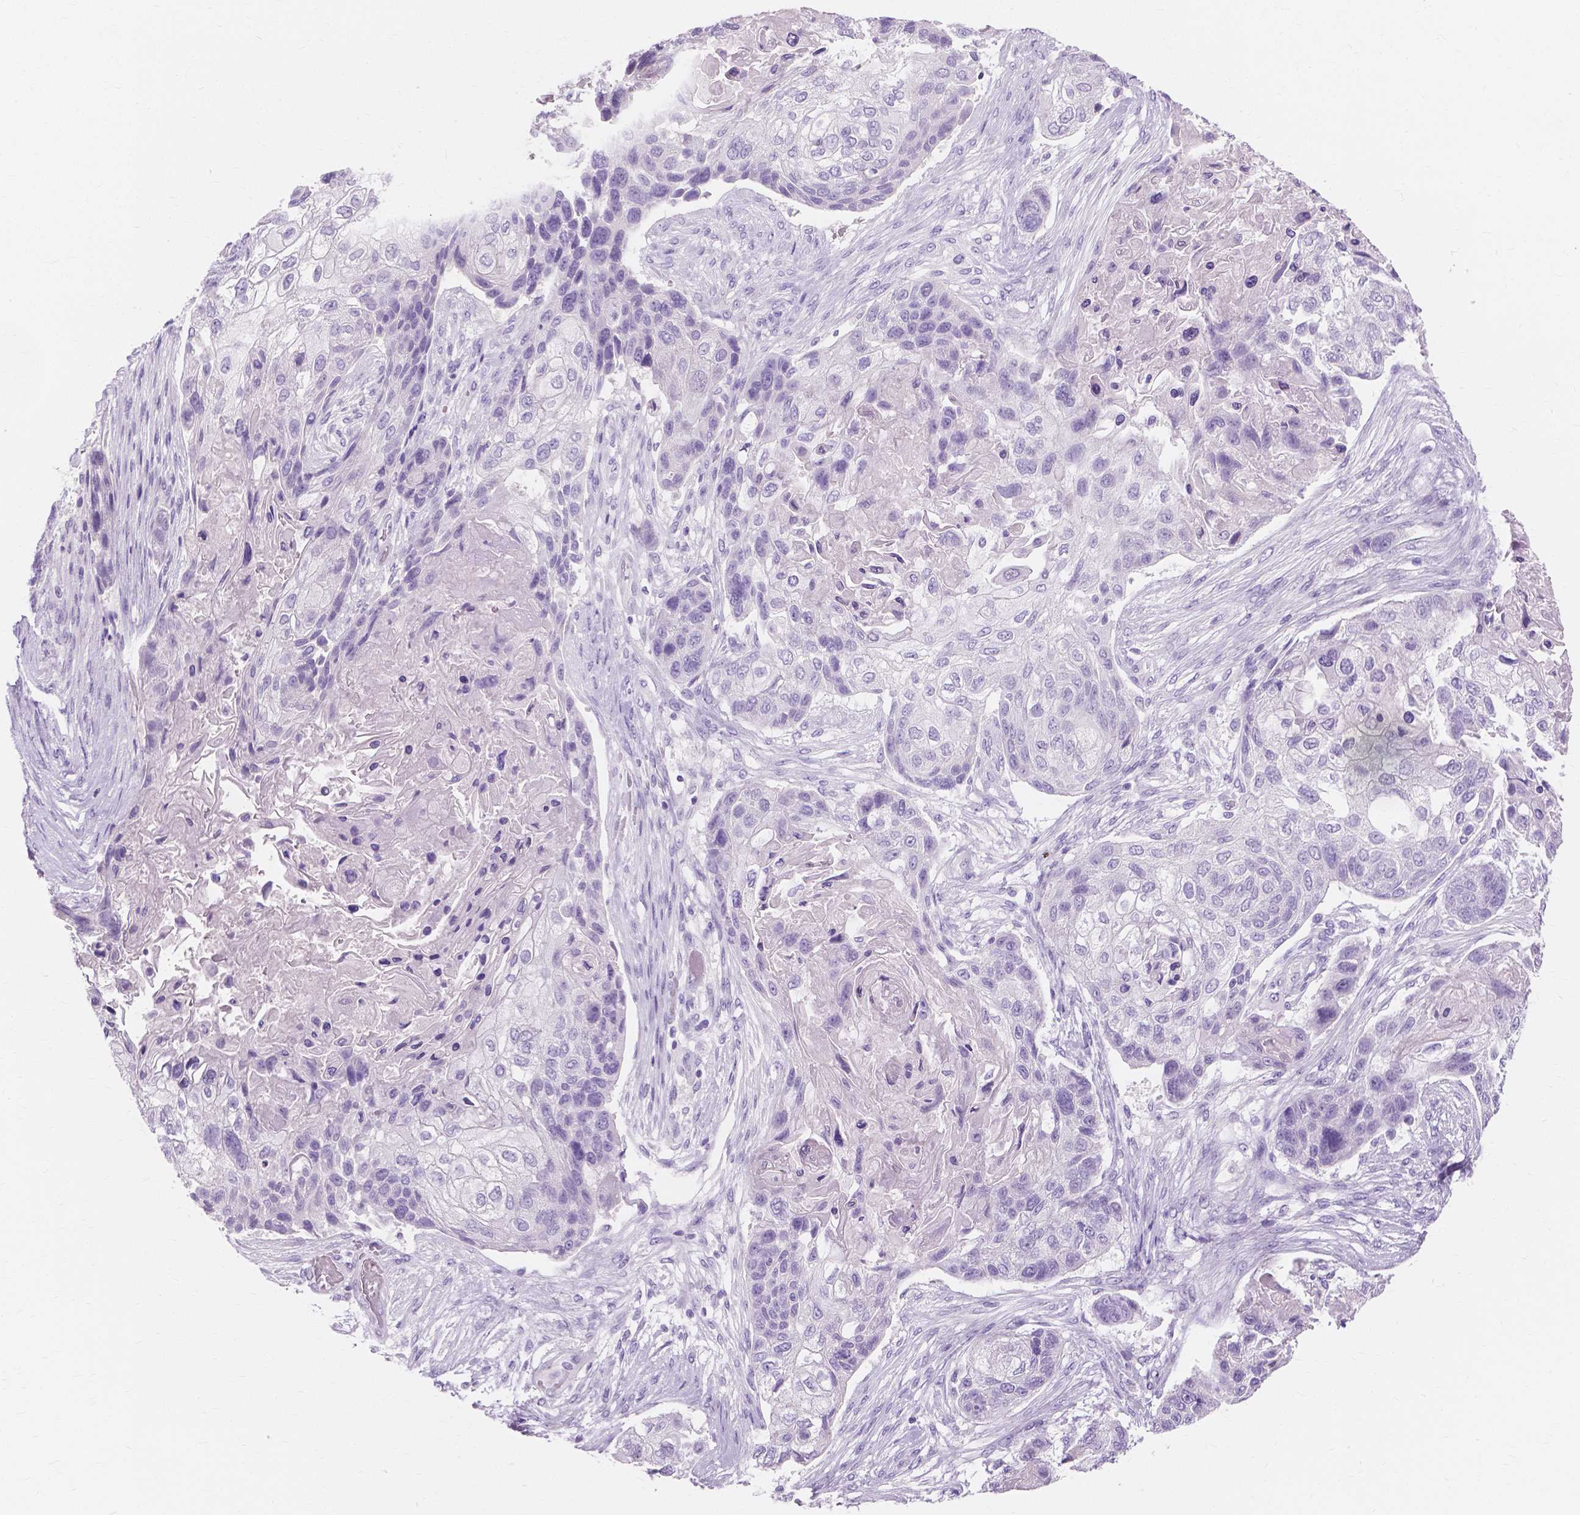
{"staining": {"intensity": "negative", "quantity": "none", "location": "none"}, "tissue": "lung cancer", "cell_type": "Tumor cells", "image_type": "cancer", "snomed": [{"axis": "morphology", "description": "Squamous cell carcinoma, NOS"}, {"axis": "topography", "description": "Lung"}], "caption": "This is an IHC histopathology image of human lung cancer. There is no expression in tumor cells.", "gene": "MUC12", "patient": {"sex": "male", "age": 69}}